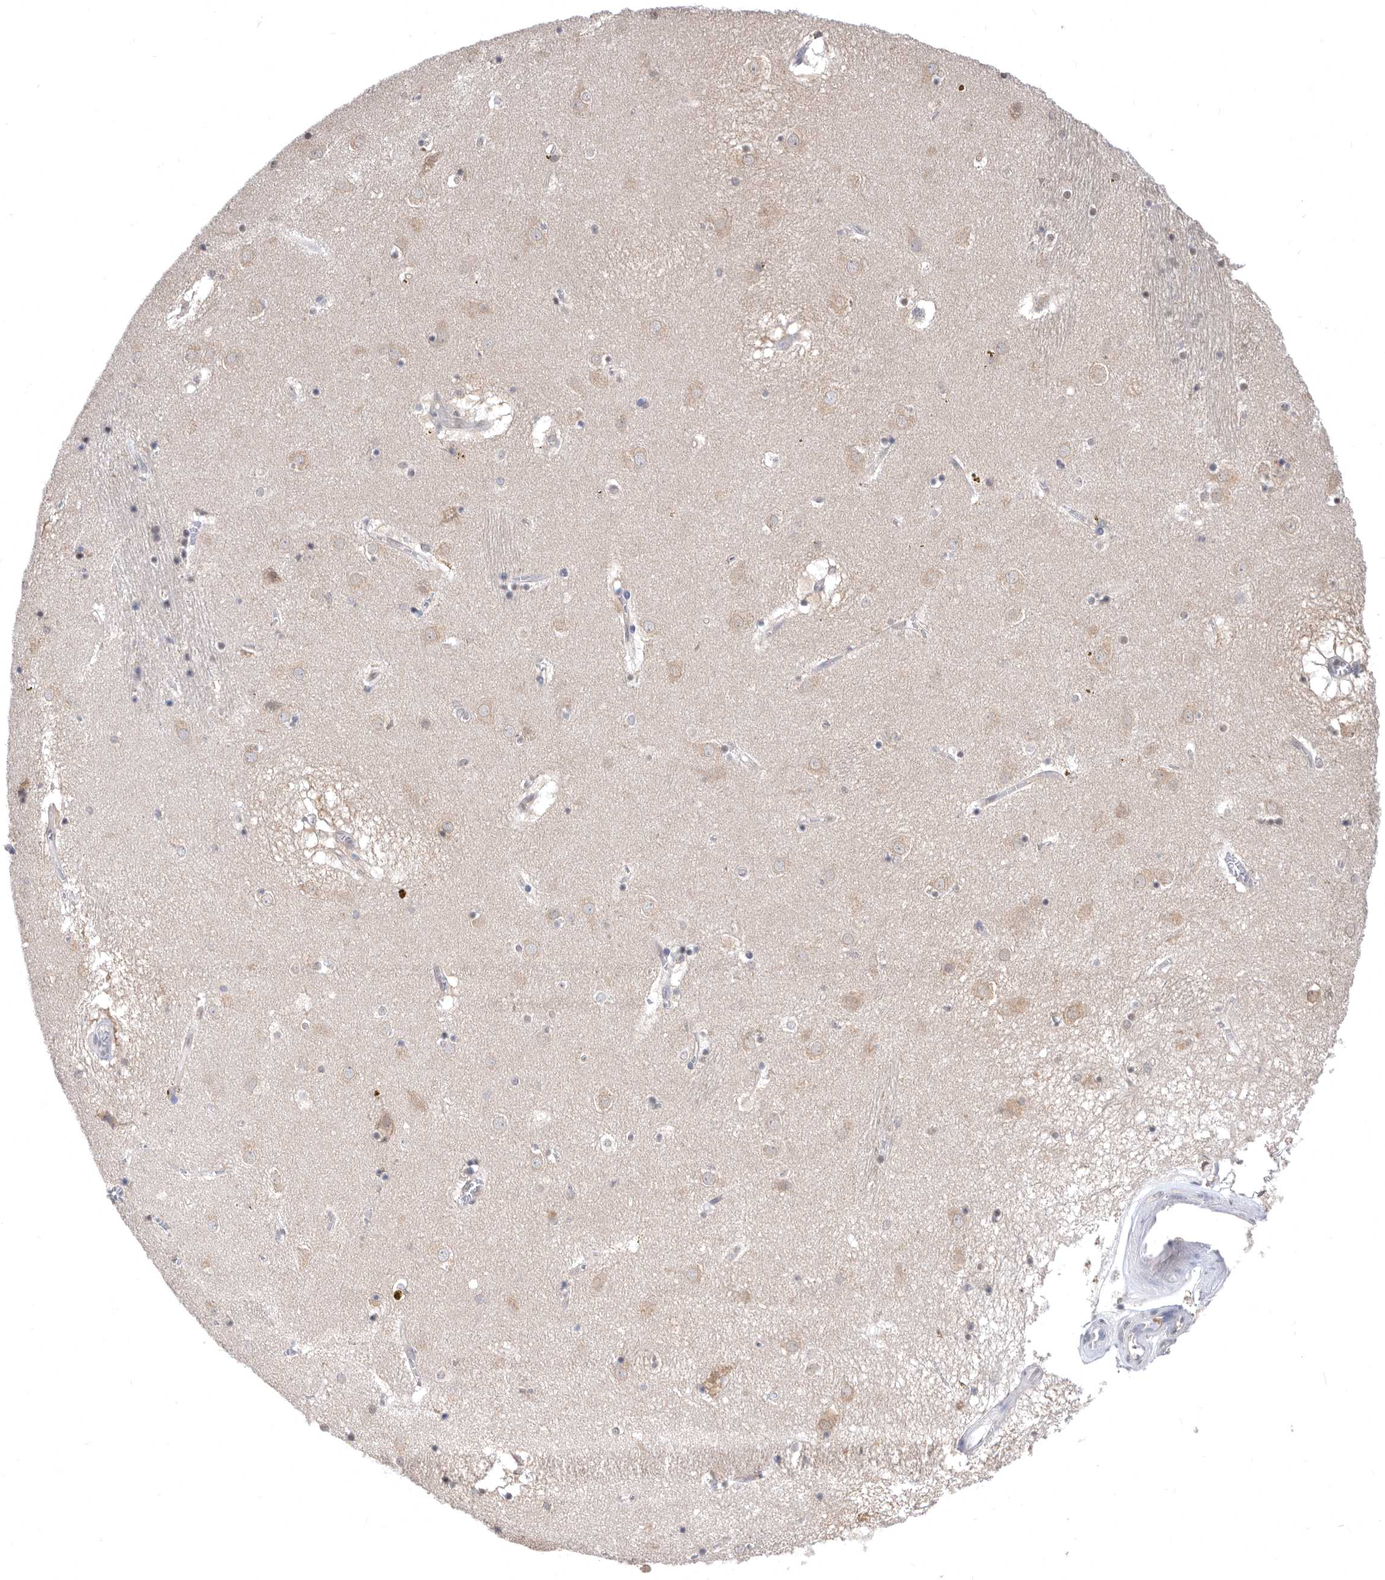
{"staining": {"intensity": "weak", "quantity": "<25%", "location": "cytoplasmic/membranous"}, "tissue": "caudate", "cell_type": "Glial cells", "image_type": "normal", "snomed": [{"axis": "morphology", "description": "Normal tissue, NOS"}, {"axis": "topography", "description": "Lateral ventricle wall"}], "caption": "Caudate stained for a protein using immunohistochemistry (IHC) reveals no expression glial cells.", "gene": "CCT4", "patient": {"sex": "male", "age": 70}}